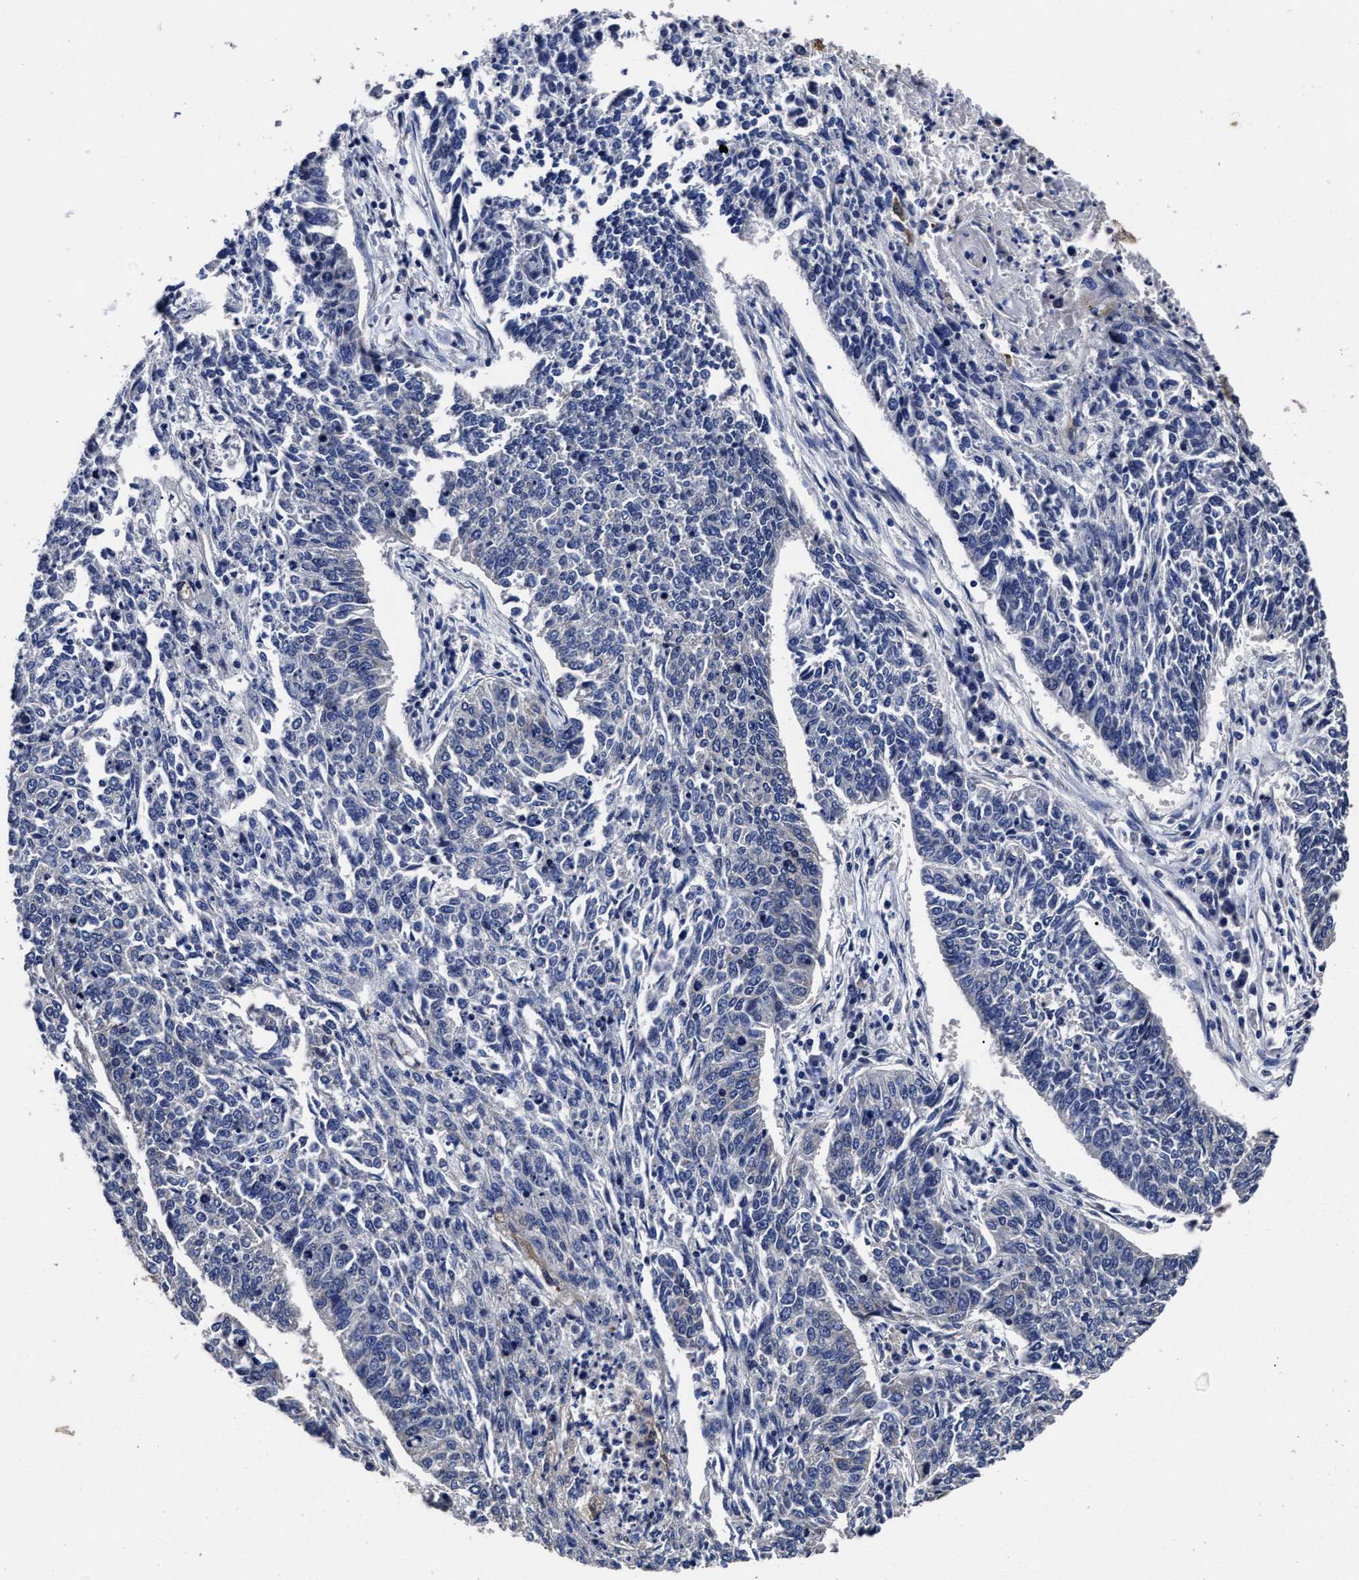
{"staining": {"intensity": "negative", "quantity": "none", "location": "none"}, "tissue": "lung cancer", "cell_type": "Tumor cells", "image_type": "cancer", "snomed": [{"axis": "morphology", "description": "Normal tissue, NOS"}, {"axis": "morphology", "description": "Squamous cell carcinoma, NOS"}, {"axis": "topography", "description": "Cartilage tissue"}, {"axis": "topography", "description": "Bronchus"}, {"axis": "topography", "description": "Lung"}], "caption": "This is an immunohistochemistry micrograph of lung cancer (squamous cell carcinoma). There is no expression in tumor cells.", "gene": "AVEN", "patient": {"sex": "female", "age": 49}}